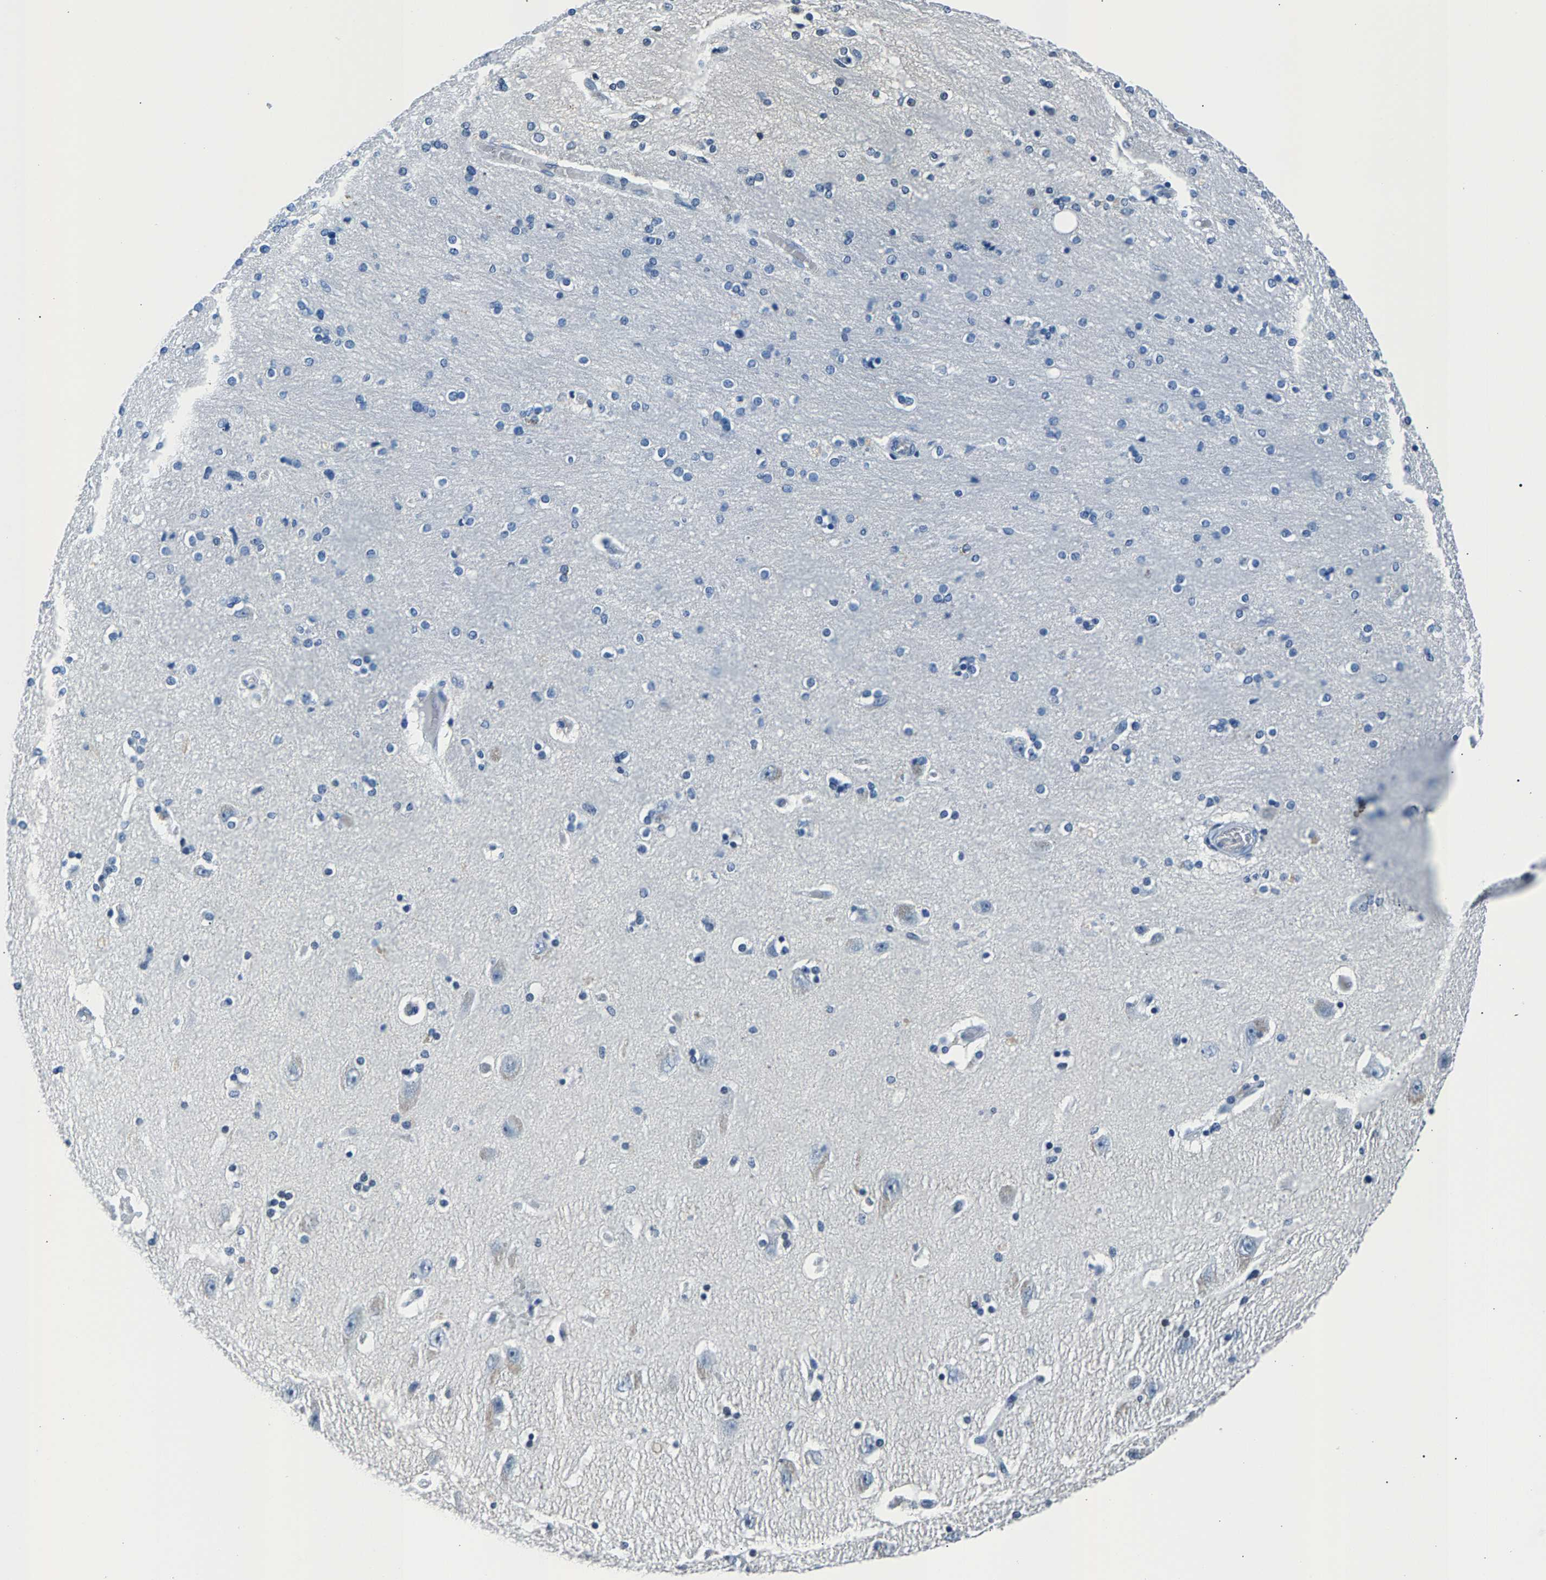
{"staining": {"intensity": "negative", "quantity": "none", "location": "none"}, "tissue": "hippocampus", "cell_type": "Glial cells", "image_type": "normal", "snomed": [{"axis": "morphology", "description": "Normal tissue, NOS"}, {"axis": "topography", "description": "Hippocampus"}], "caption": "This is an immunohistochemistry (IHC) image of normal human hippocampus. There is no expression in glial cells.", "gene": "CPS1", "patient": {"sex": "female", "age": 54}}